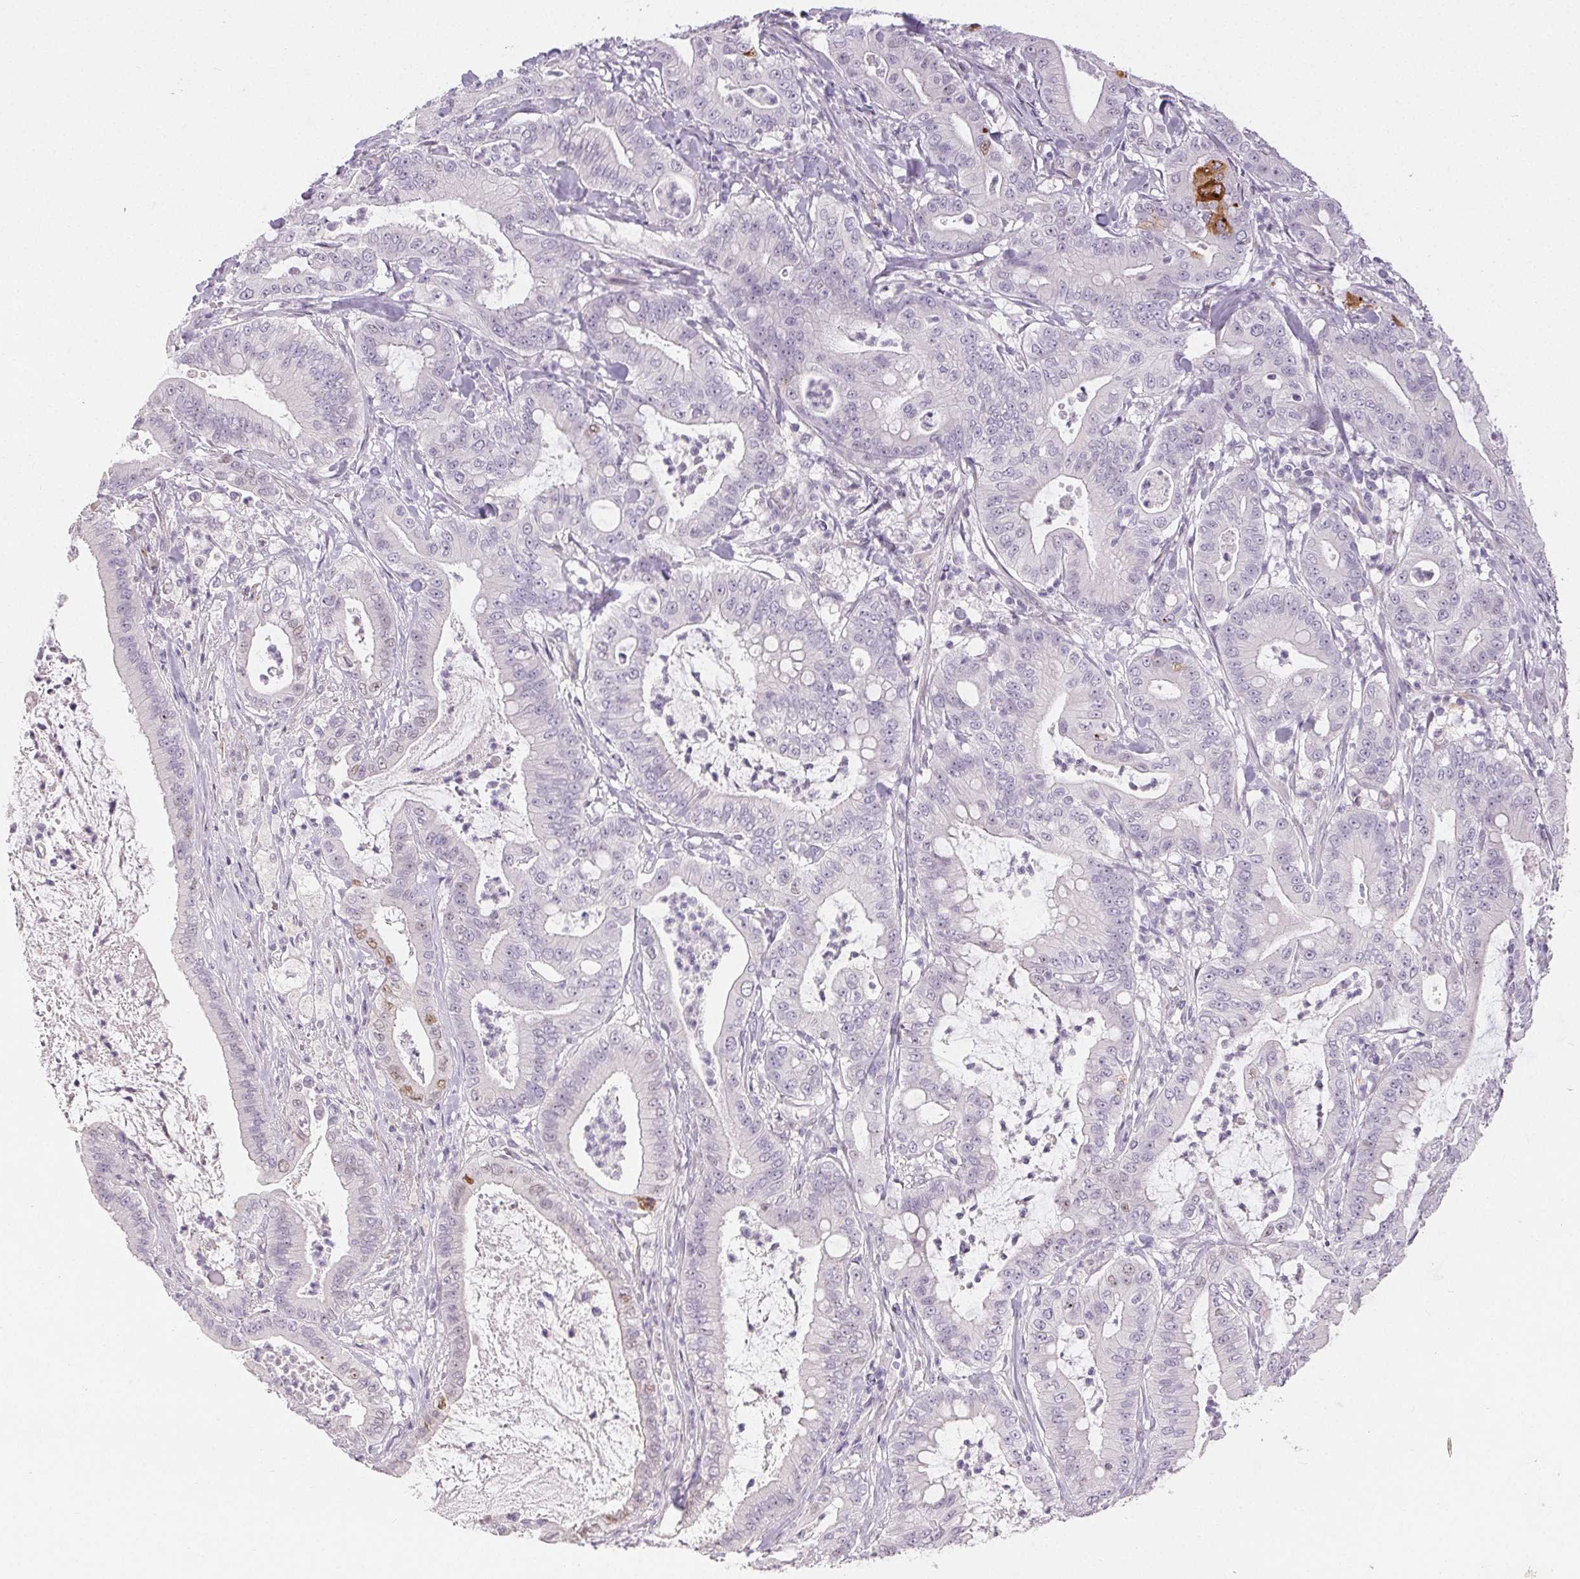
{"staining": {"intensity": "negative", "quantity": "none", "location": "none"}, "tissue": "pancreatic cancer", "cell_type": "Tumor cells", "image_type": "cancer", "snomed": [{"axis": "morphology", "description": "Adenocarcinoma, NOS"}, {"axis": "topography", "description": "Pancreas"}], "caption": "Adenocarcinoma (pancreatic) stained for a protein using immunohistochemistry displays no staining tumor cells.", "gene": "RPGRIP1", "patient": {"sex": "male", "age": 71}}